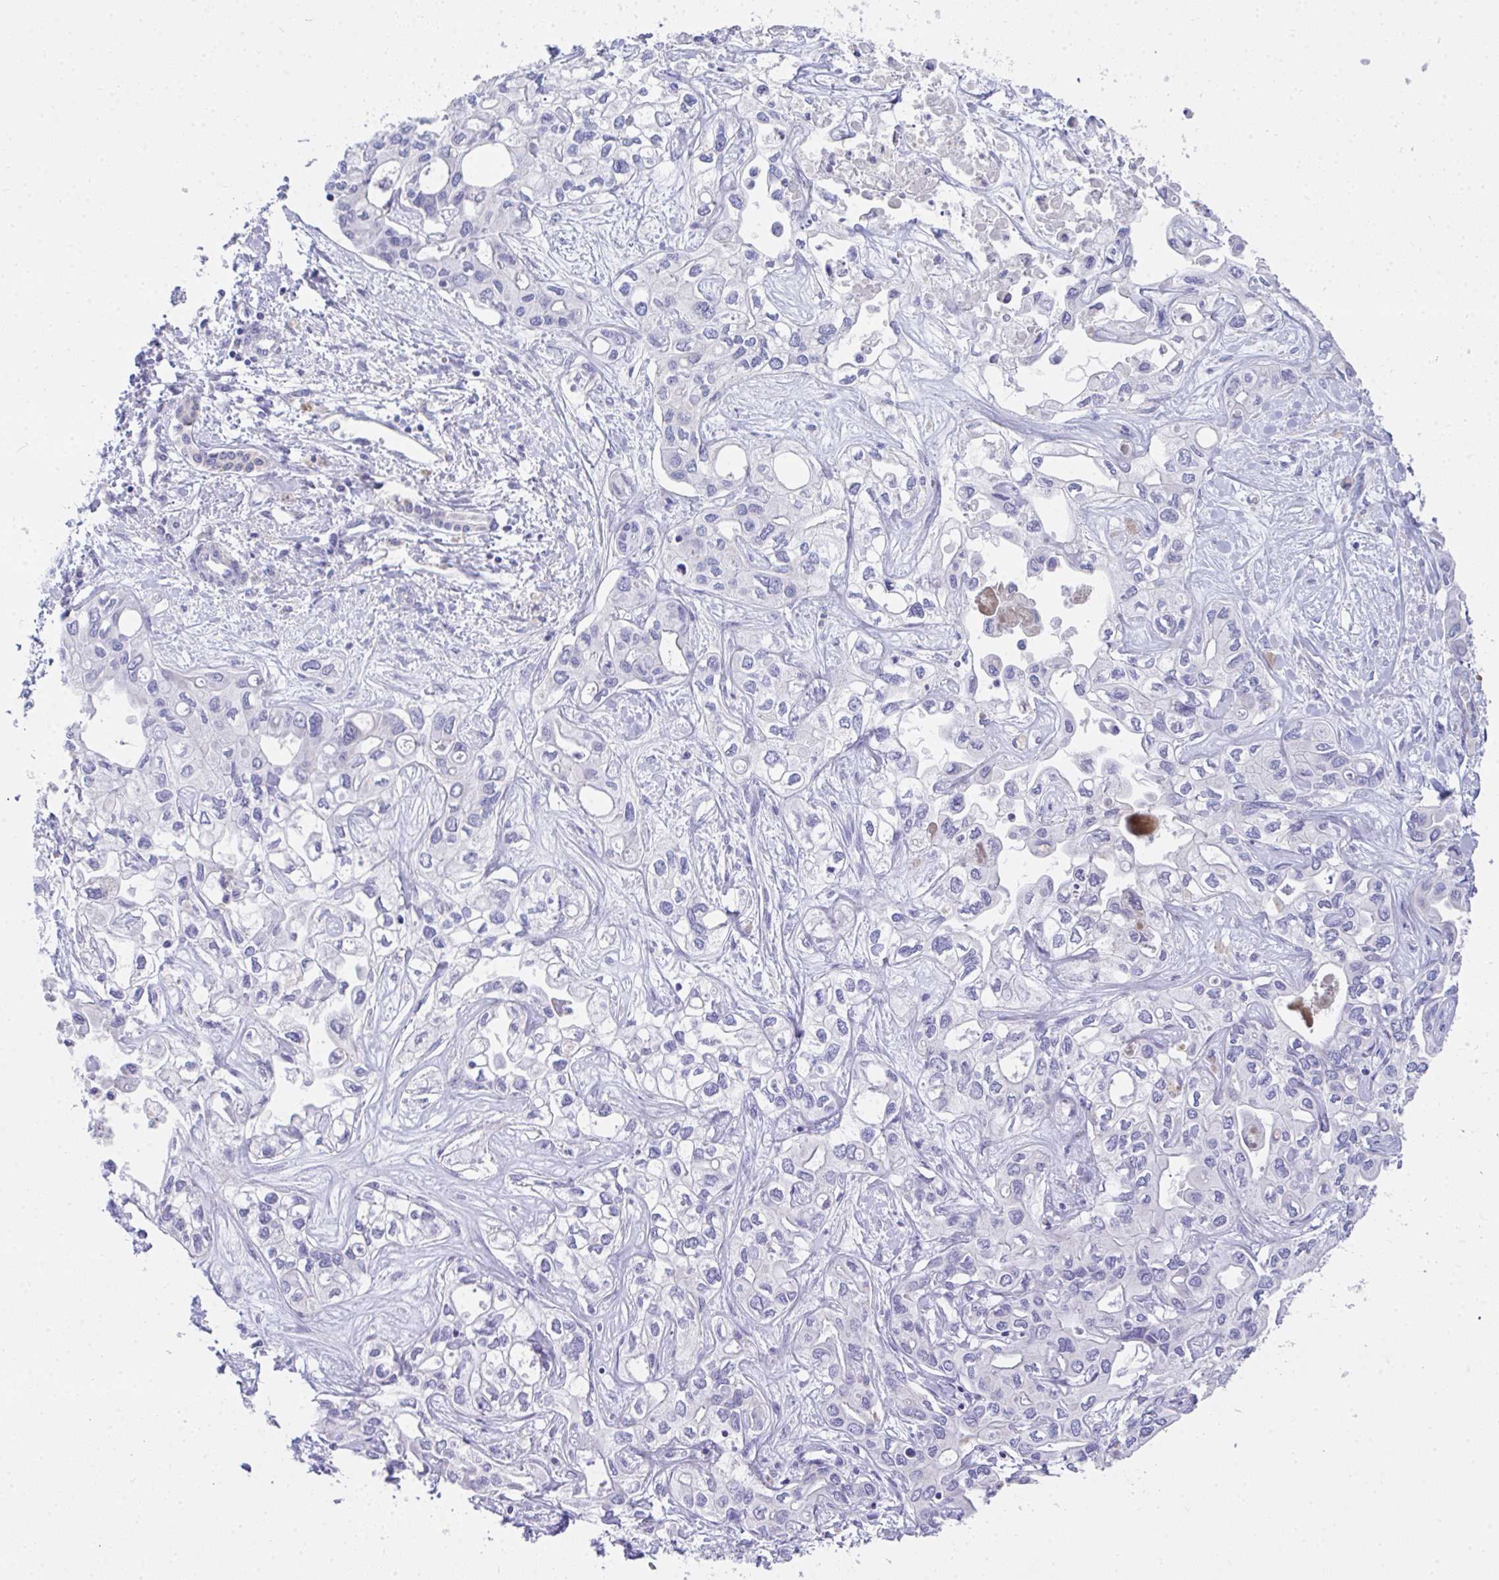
{"staining": {"intensity": "negative", "quantity": "none", "location": "none"}, "tissue": "liver cancer", "cell_type": "Tumor cells", "image_type": "cancer", "snomed": [{"axis": "morphology", "description": "Cholangiocarcinoma"}, {"axis": "topography", "description": "Liver"}], "caption": "Immunohistochemistry photomicrograph of liver cholangiocarcinoma stained for a protein (brown), which exhibits no staining in tumor cells.", "gene": "COA5", "patient": {"sex": "female", "age": 64}}